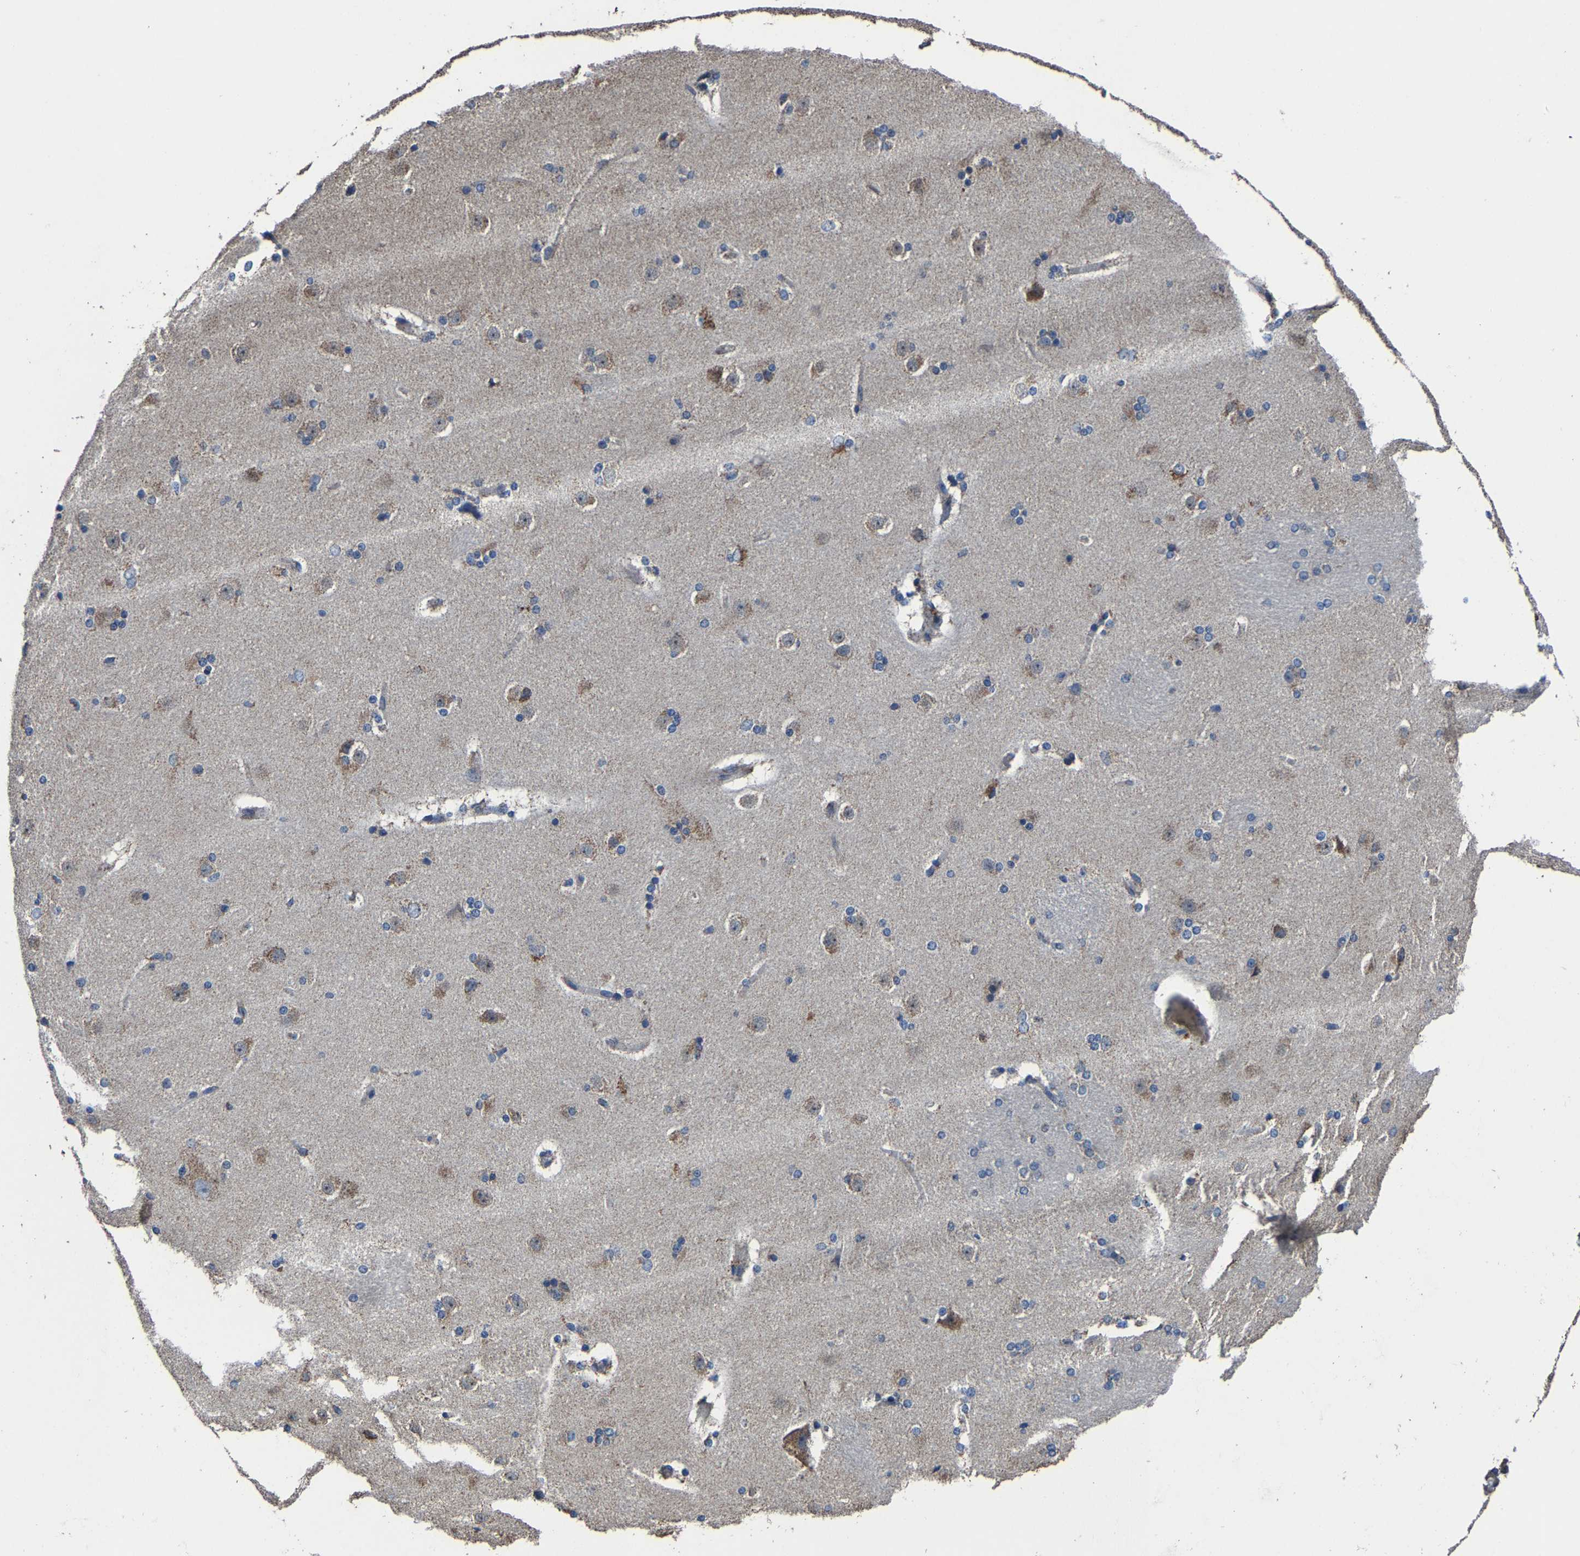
{"staining": {"intensity": "weak", "quantity": "<25%", "location": "cytoplasmic/membranous"}, "tissue": "caudate", "cell_type": "Glial cells", "image_type": "normal", "snomed": [{"axis": "morphology", "description": "Normal tissue, NOS"}, {"axis": "topography", "description": "Lateral ventricle wall"}], "caption": "This is a image of immunohistochemistry staining of unremarkable caudate, which shows no staining in glial cells. (Brightfield microscopy of DAB immunohistochemistry (IHC) at high magnification).", "gene": "ZCCHC7", "patient": {"sex": "female", "age": 19}}